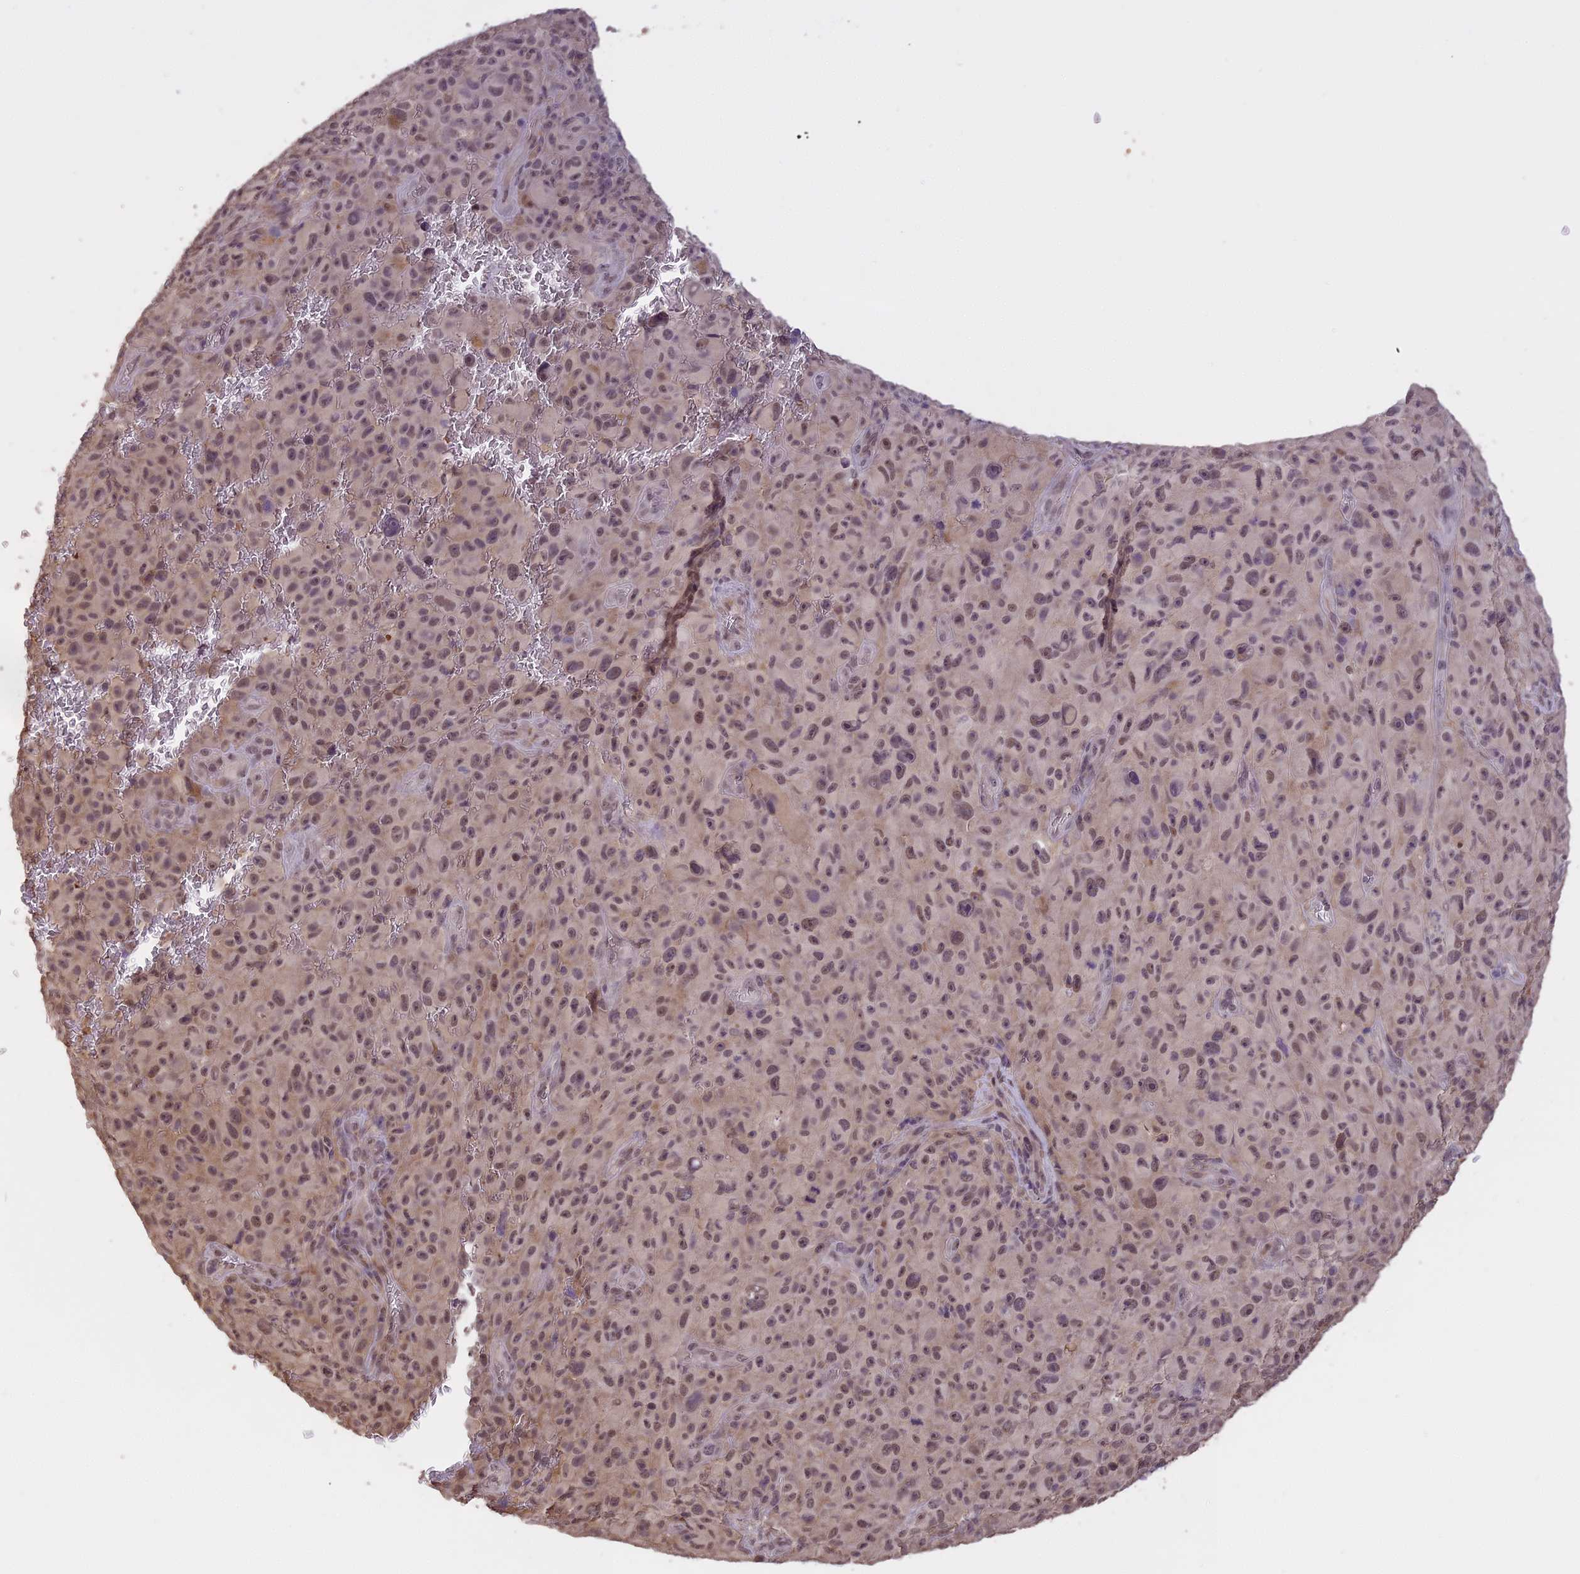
{"staining": {"intensity": "moderate", "quantity": ">75%", "location": "nuclear"}, "tissue": "melanoma", "cell_type": "Tumor cells", "image_type": "cancer", "snomed": [{"axis": "morphology", "description": "Malignant melanoma, NOS"}, {"axis": "topography", "description": "Skin"}], "caption": "The immunohistochemical stain highlights moderate nuclear expression in tumor cells of malignant melanoma tissue.", "gene": "TIGD7", "patient": {"sex": "female", "age": 82}}